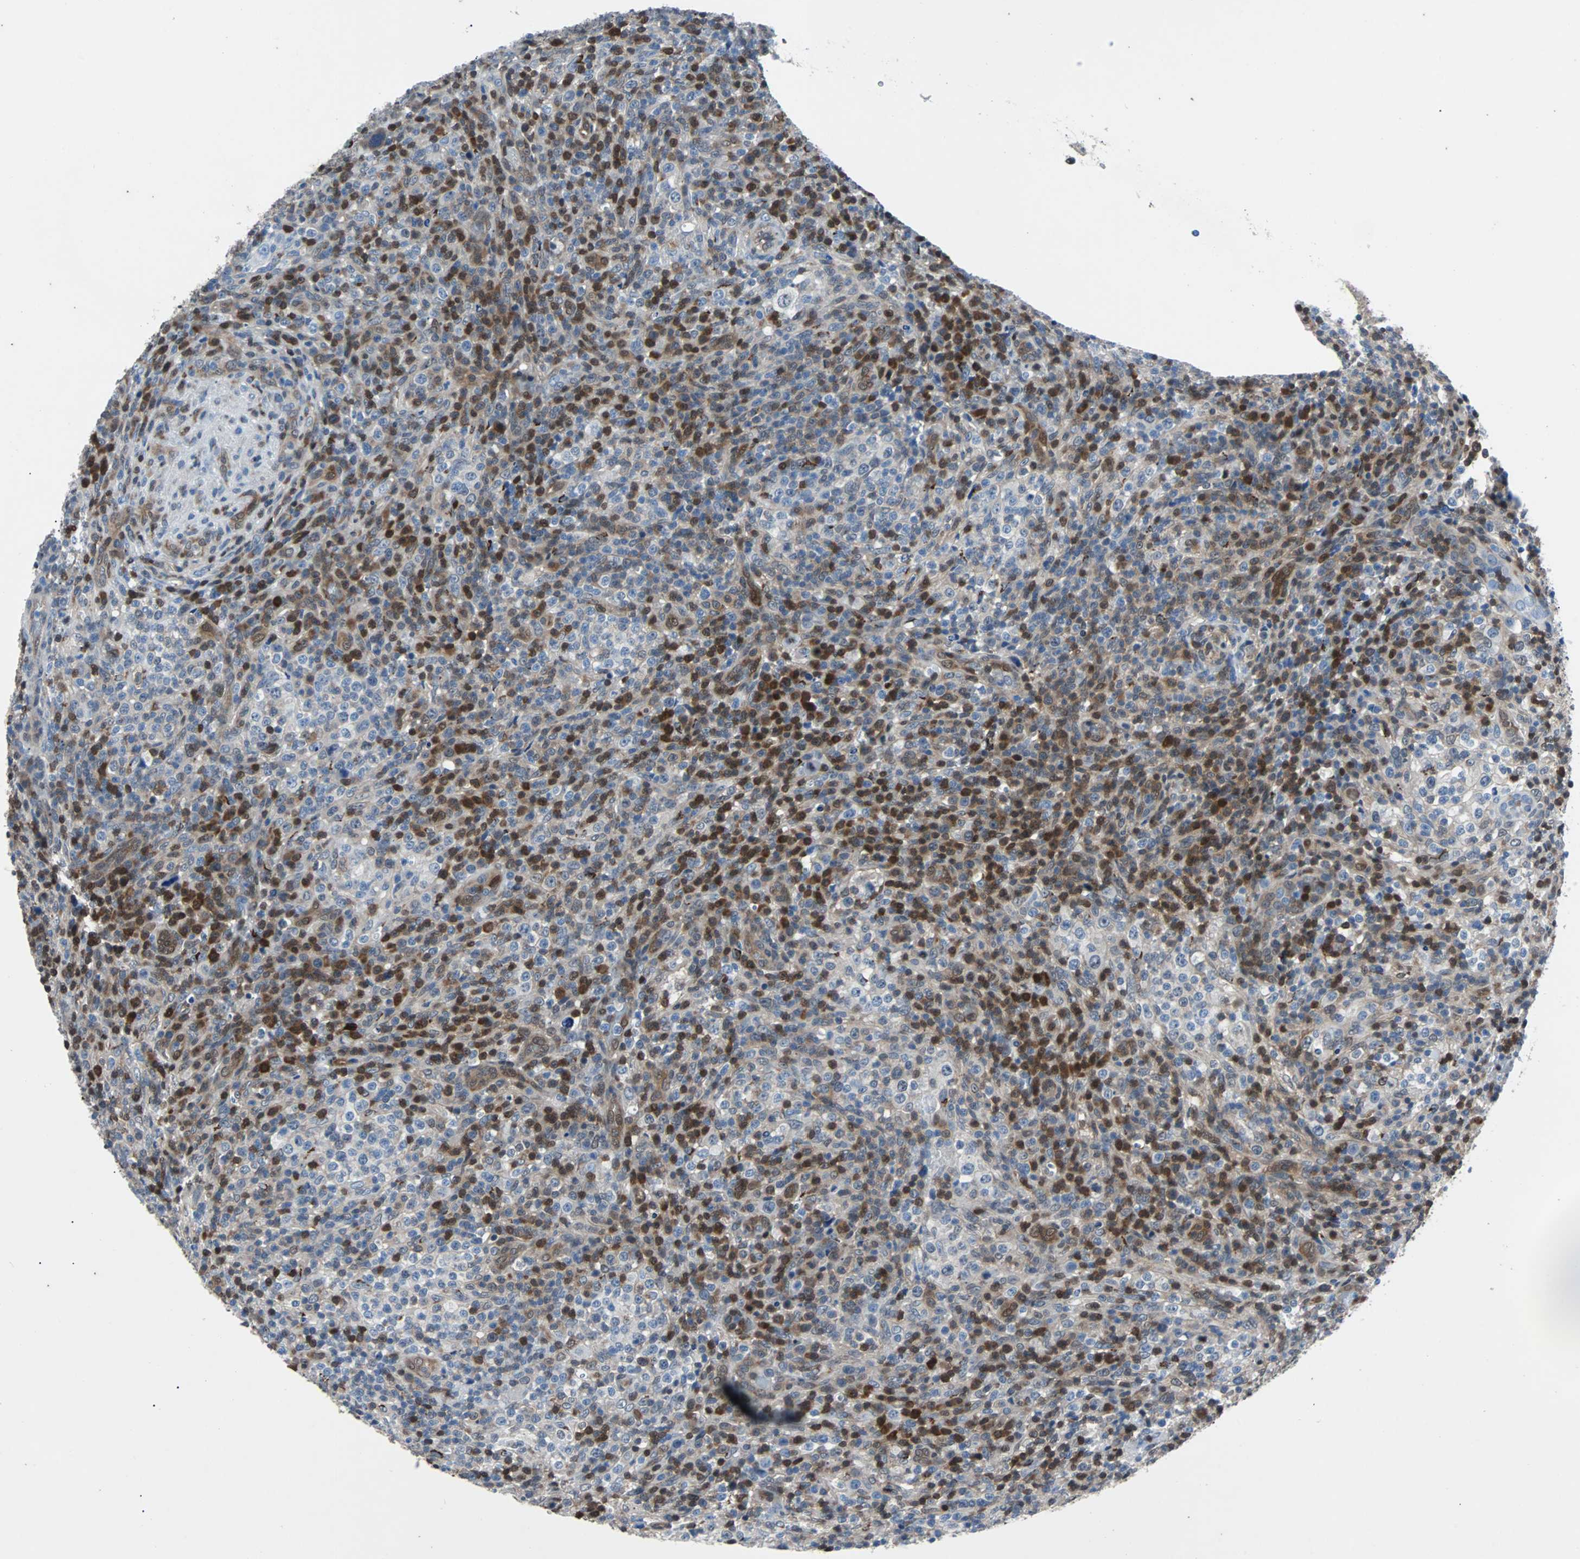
{"staining": {"intensity": "moderate", "quantity": "25%-75%", "location": "nuclear"}, "tissue": "lymphoma", "cell_type": "Tumor cells", "image_type": "cancer", "snomed": [{"axis": "morphology", "description": "Malignant lymphoma, non-Hodgkin's type, High grade"}, {"axis": "topography", "description": "Lymph node"}], "caption": "Immunohistochemical staining of human malignant lymphoma, non-Hodgkin's type (high-grade) reveals moderate nuclear protein staining in about 25%-75% of tumor cells.", "gene": "MAP2K6", "patient": {"sex": "female", "age": 76}}